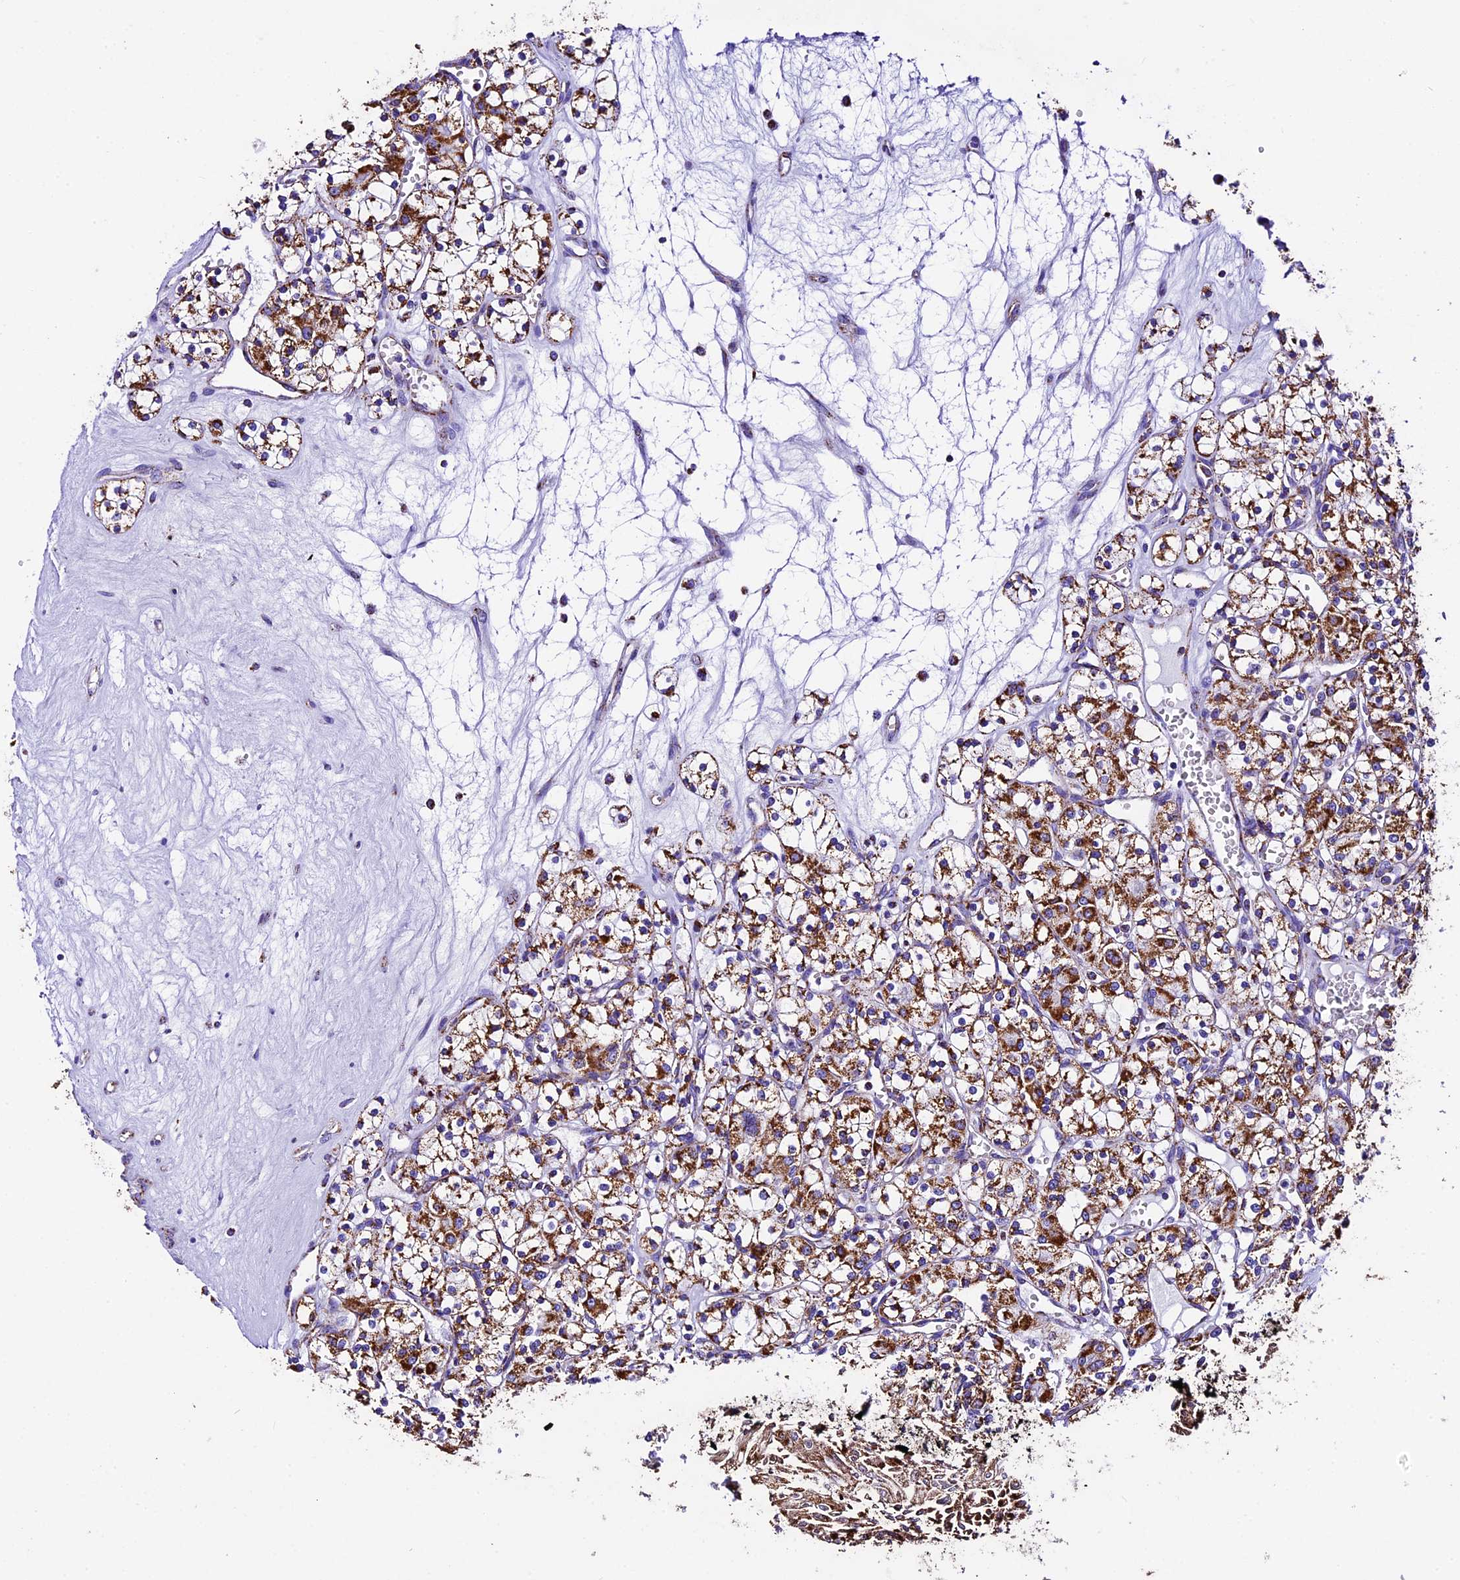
{"staining": {"intensity": "strong", "quantity": "25%-75%", "location": "cytoplasmic/membranous"}, "tissue": "renal cancer", "cell_type": "Tumor cells", "image_type": "cancer", "snomed": [{"axis": "morphology", "description": "Adenocarcinoma, NOS"}, {"axis": "topography", "description": "Kidney"}], "caption": "Protein staining of renal adenocarcinoma tissue displays strong cytoplasmic/membranous expression in about 25%-75% of tumor cells.", "gene": "DCAF5", "patient": {"sex": "female", "age": 59}}